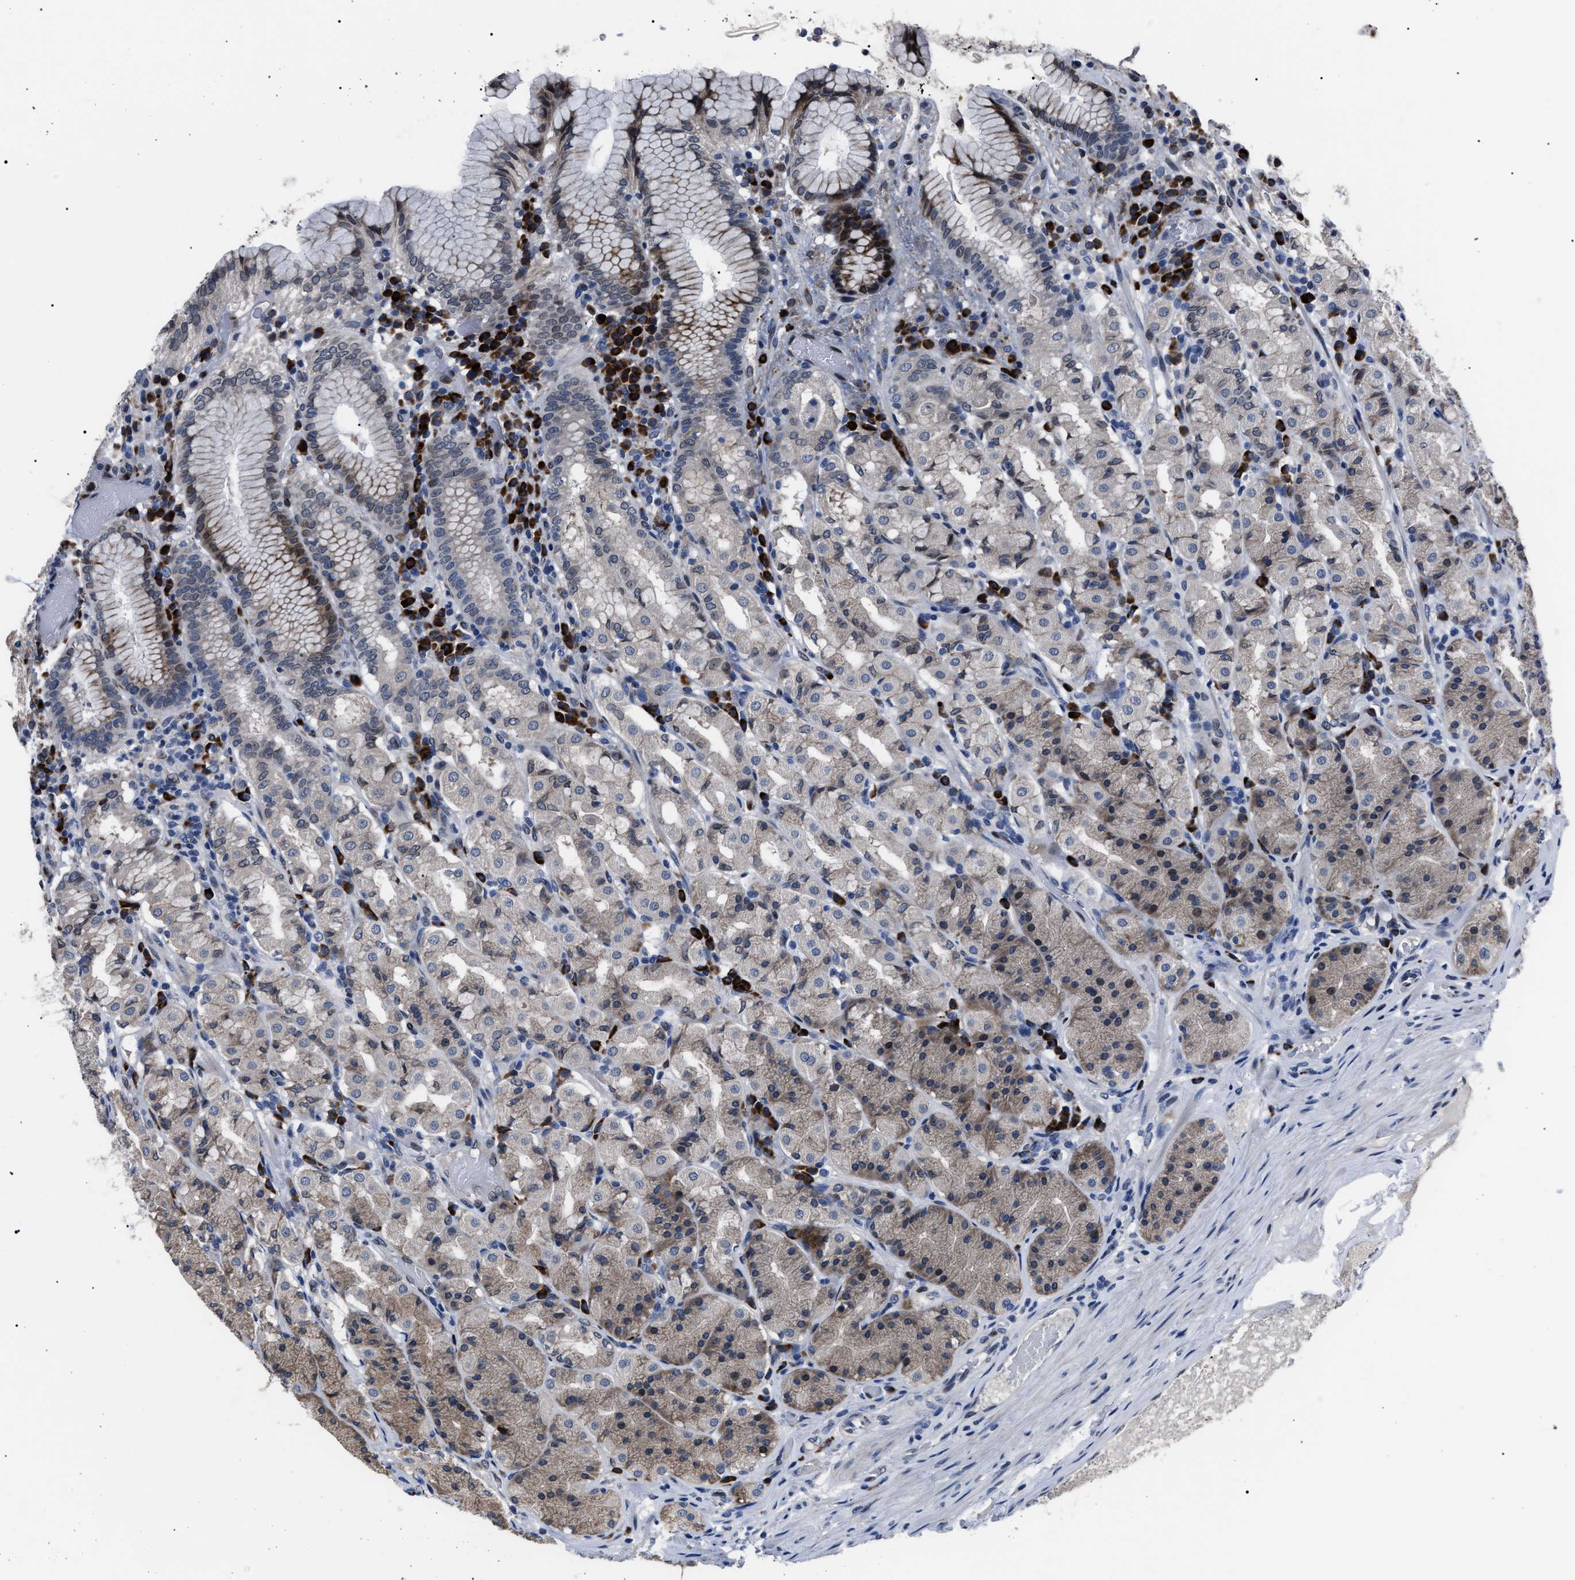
{"staining": {"intensity": "moderate", "quantity": "25%-75%", "location": "cytoplasmic/membranous"}, "tissue": "stomach", "cell_type": "Glandular cells", "image_type": "normal", "snomed": [{"axis": "morphology", "description": "Normal tissue, NOS"}, {"axis": "topography", "description": "Stomach"}, {"axis": "topography", "description": "Stomach, lower"}], "caption": "An immunohistochemistry (IHC) image of normal tissue is shown. Protein staining in brown labels moderate cytoplasmic/membranous positivity in stomach within glandular cells.", "gene": "LRRC14", "patient": {"sex": "female", "age": 56}}